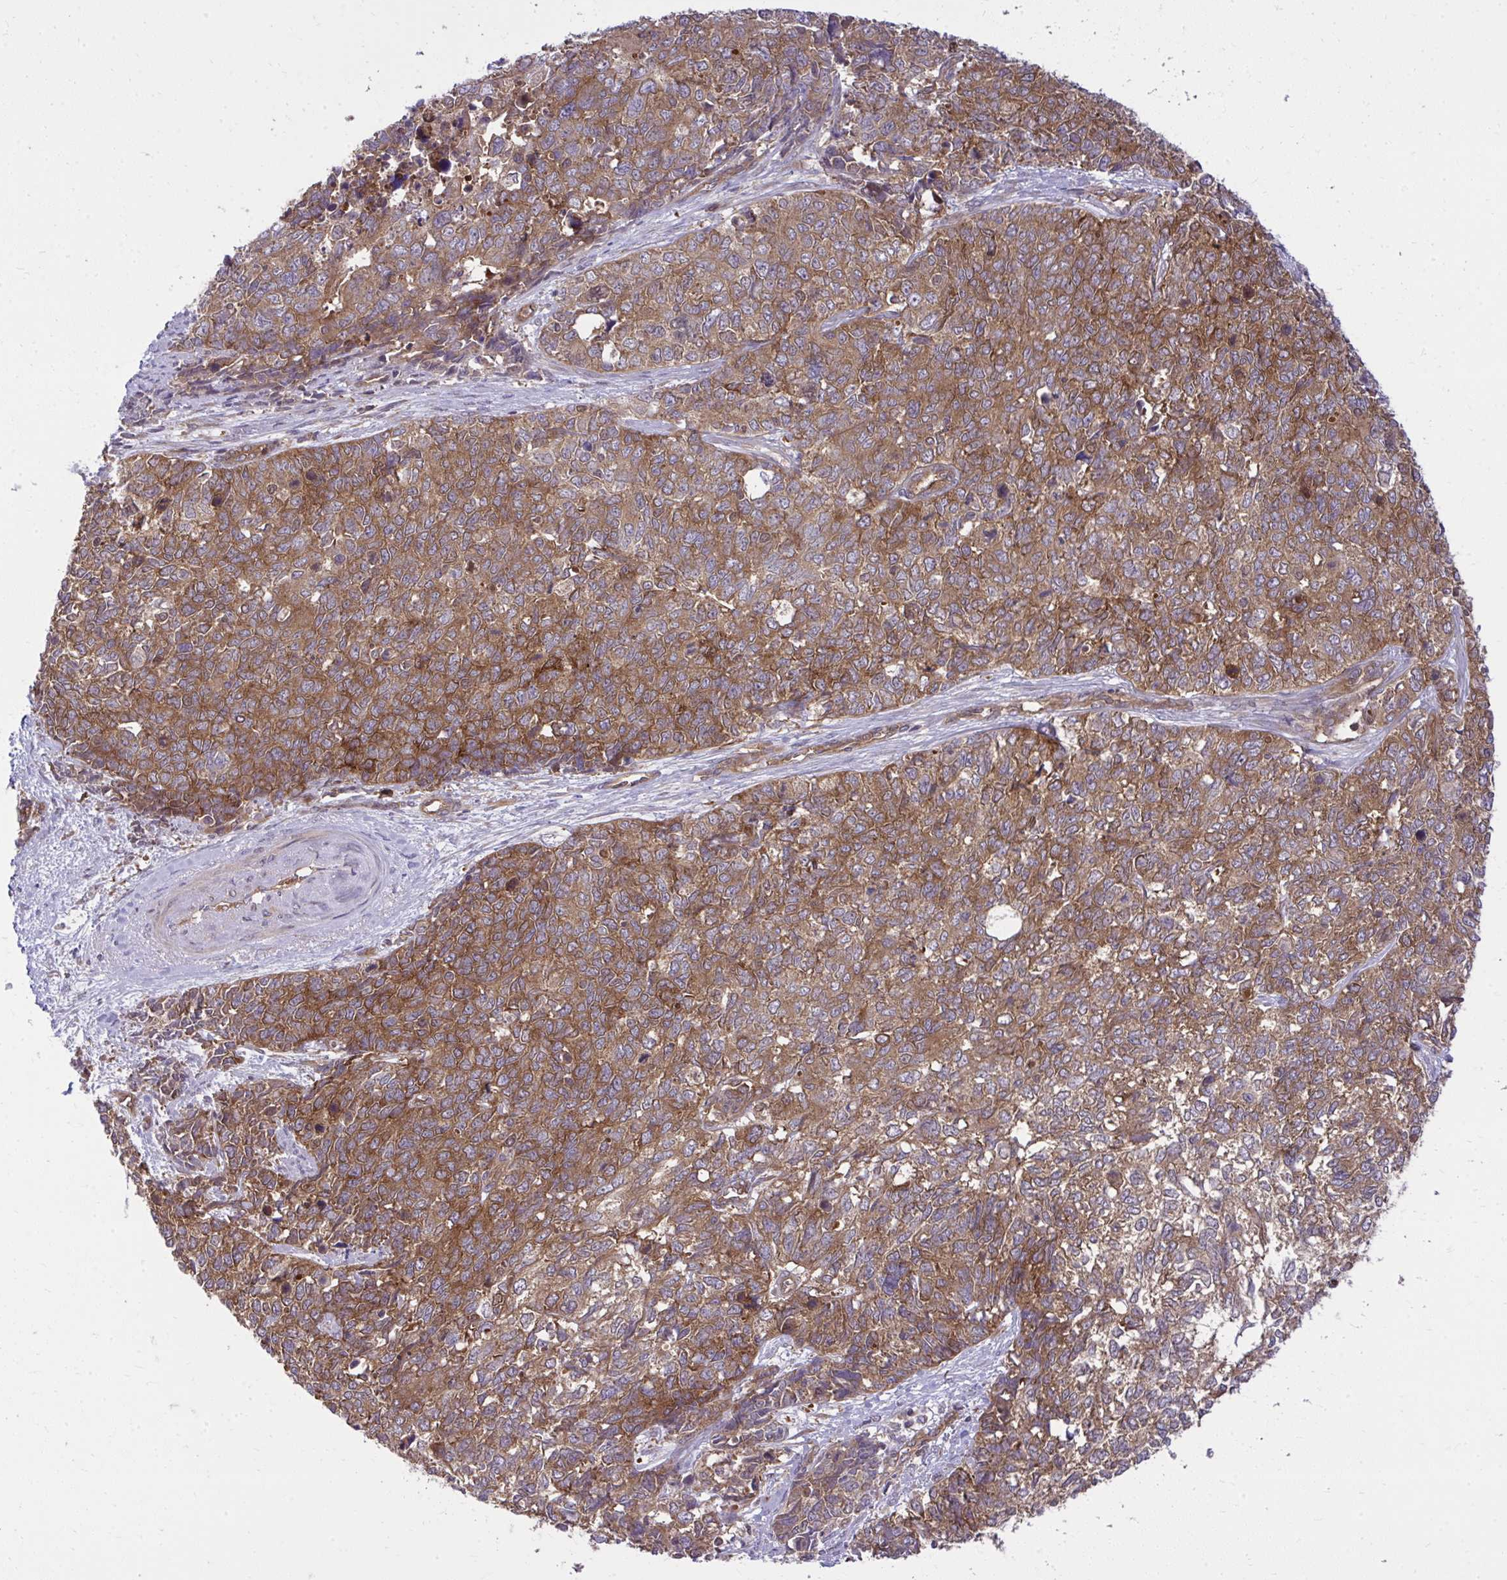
{"staining": {"intensity": "moderate", "quantity": ">75%", "location": "cytoplasmic/membranous"}, "tissue": "cervical cancer", "cell_type": "Tumor cells", "image_type": "cancer", "snomed": [{"axis": "morphology", "description": "Adenocarcinoma, NOS"}, {"axis": "topography", "description": "Cervix"}], "caption": "Cervical adenocarcinoma stained with a brown dye exhibits moderate cytoplasmic/membranous positive staining in approximately >75% of tumor cells.", "gene": "PPP5C", "patient": {"sex": "female", "age": 63}}